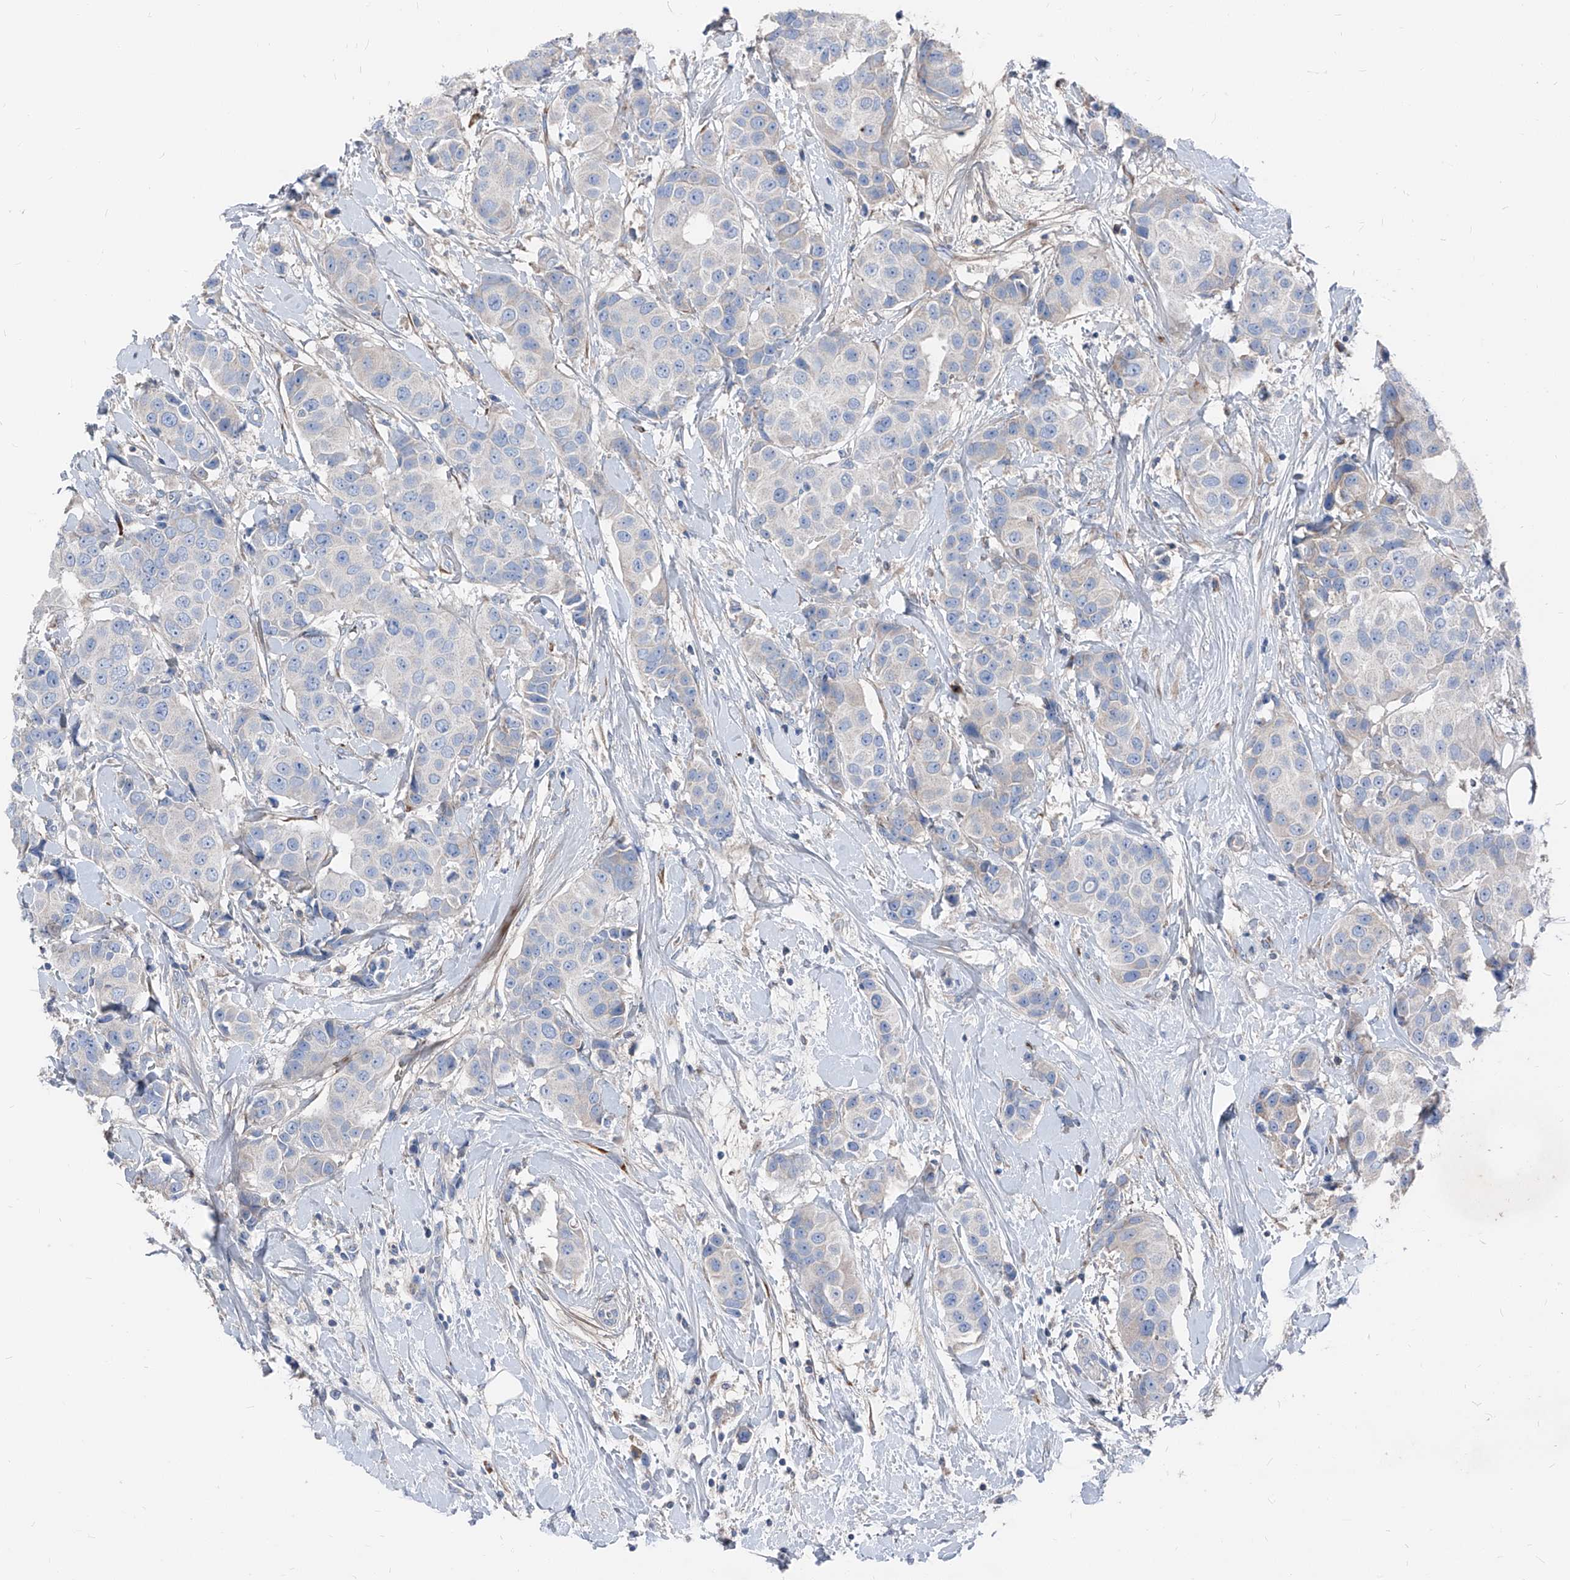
{"staining": {"intensity": "negative", "quantity": "none", "location": "none"}, "tissue": "breast cancer", "cell_type": "Tumor cells", "image_type": "cancer", "snomed": [{"axis": "morphology", "description": "Normal tissue, NOS"}, {"axis": "morphology", "description": "Duct carcinoma"}, {"axis": "topography", "description": "Breast"}], "caption": "A high-resolution histopathology image shows immunohistochemistry (IHC) staining of invasive ductal carcinoma (breast), which exhibits no significant expression in tumor cells. (DAB (3,3'-diaminobenzidine) immunohistochemistry (IHC), high magnification).", "gene": "IFI27", "patient": {"sex": "female", "age": 39}}